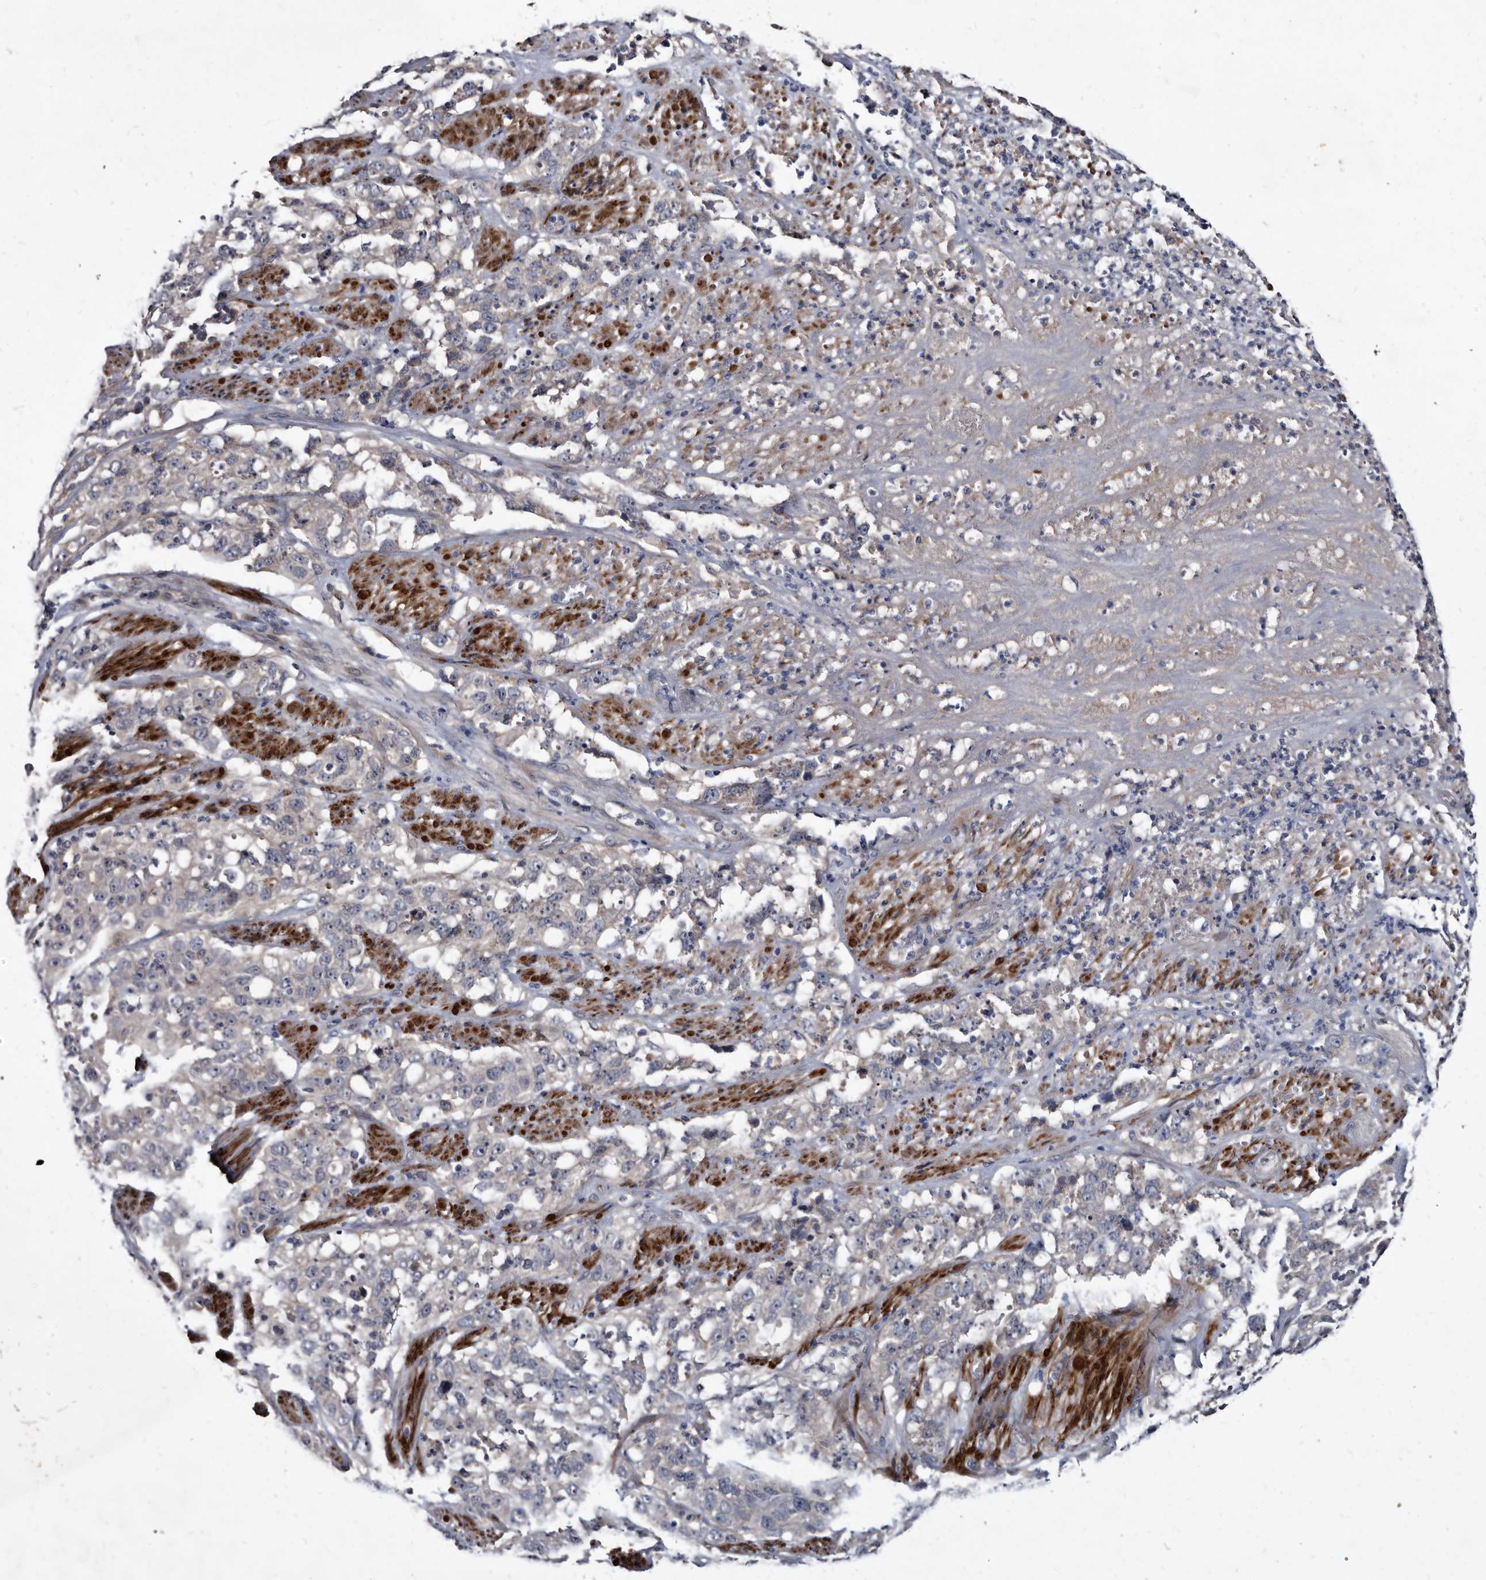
{"staining": {"intensity": "weak", "quantity": "<25%", "location": "cytoplasmic/membranous"}, "tissue": "stomach cancer", "cell_type": "Tumor cells", "image_type": "cancer", "snomed": [{"axis": "morphology", "description": "Adenocarcinoma, NOS"}, {"axis": "topography", "description": "Stomach"}], "caption": "Immunohistochemistry photomicrograph of neoplastic tissue: stomach cancer (adenocarcinoma) stained with DAB reveals no significant protein staining in tumor cells.", "gene": "PROM1", "patient": {"sex": "male", "age": 48}}